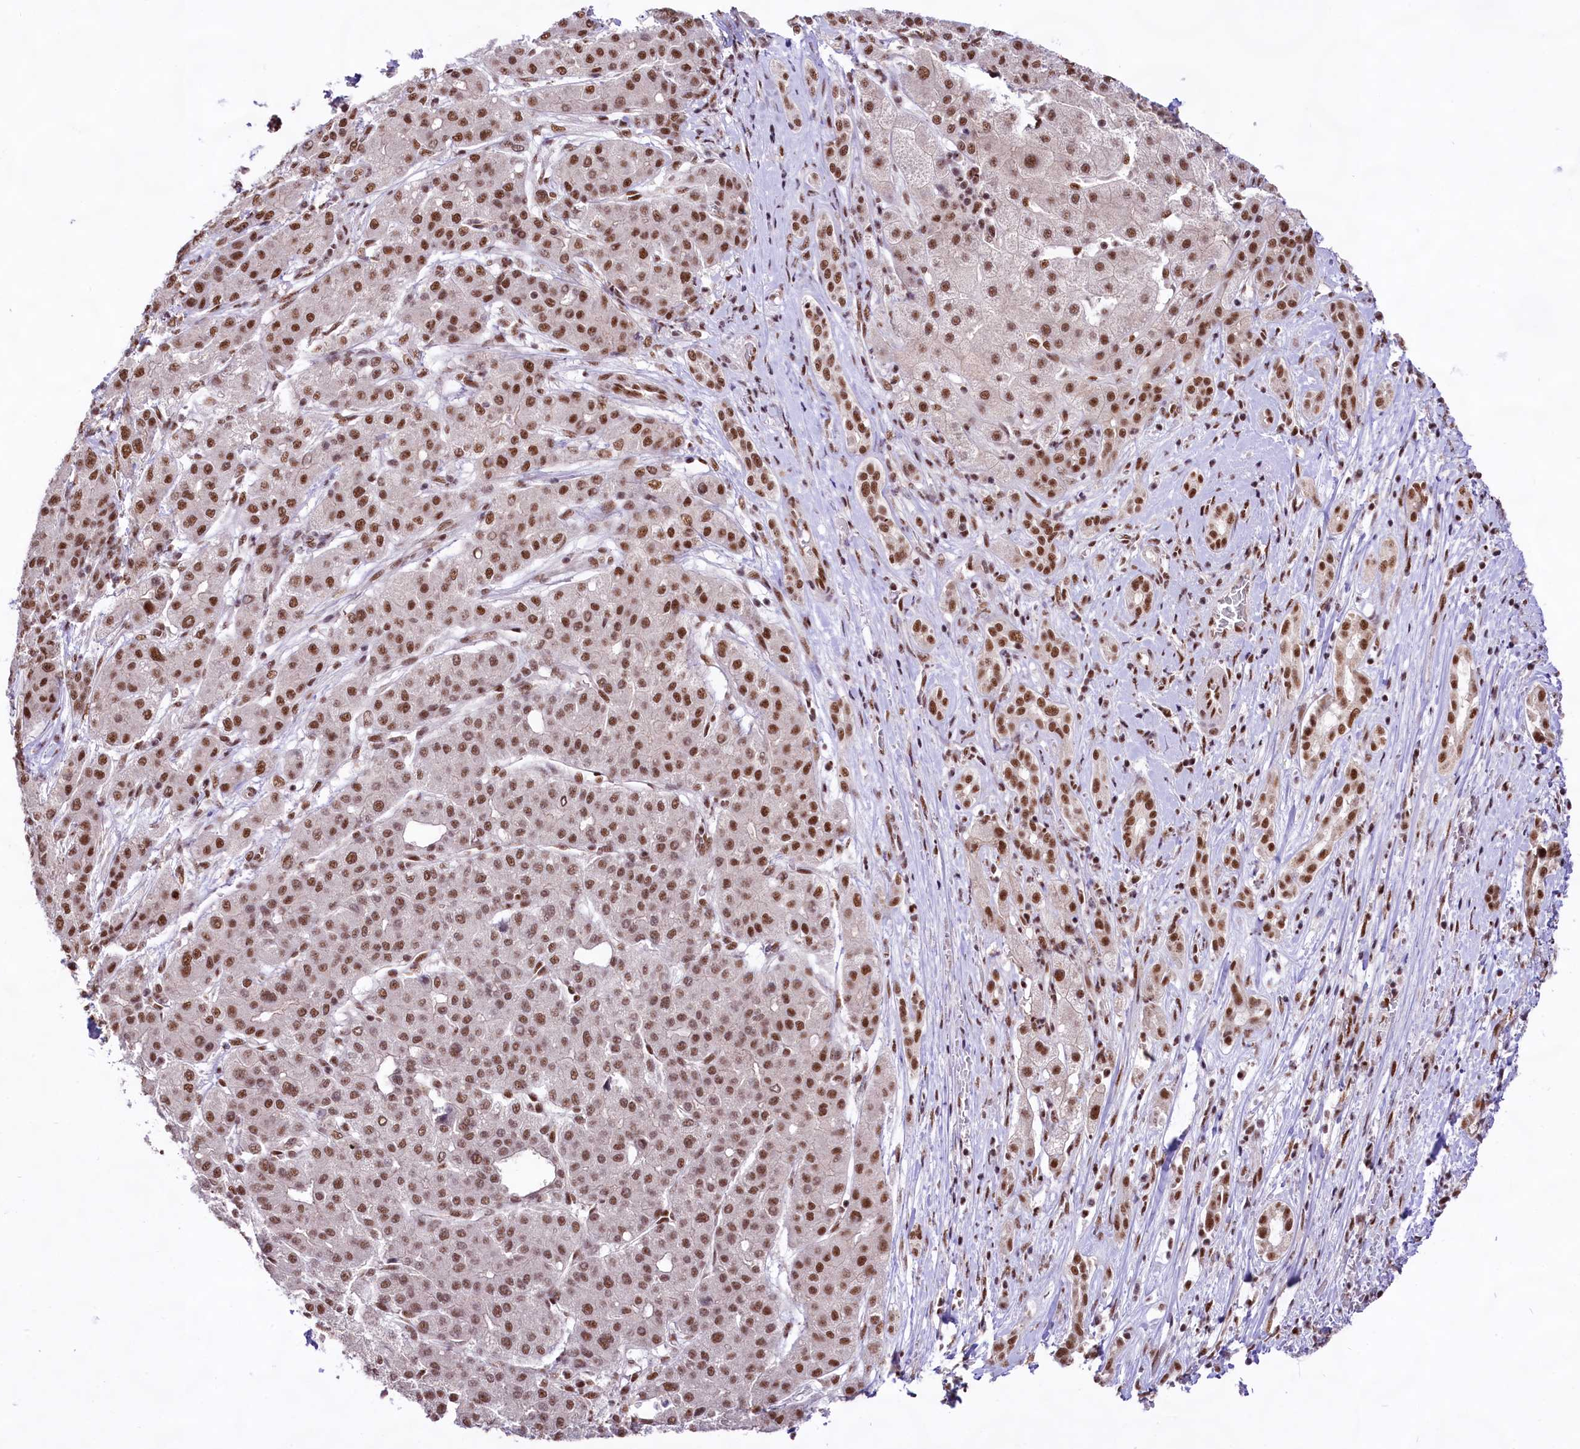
{"staining": {"intensity": "moderate", "quantity": ">75%", "location": "nuclear"}, "tissue": "liver cancer", "cell_type": "Tumor cells", "image_type": "cancer", "snomed": [{"axis": "morphology", "description": "Carcinoma, Hepatocellular, NOS"}, {"axis": "topography", "description": "Liver"}], "caption": "Liver hepatocellular carcinoma stained with IHC exhibits moderate nuclear expression in approximately >75% of tumor cells. Nuclei are stained in blue.", "gene": "HIRA", "patient": {"sex": "male", "age": 65}}